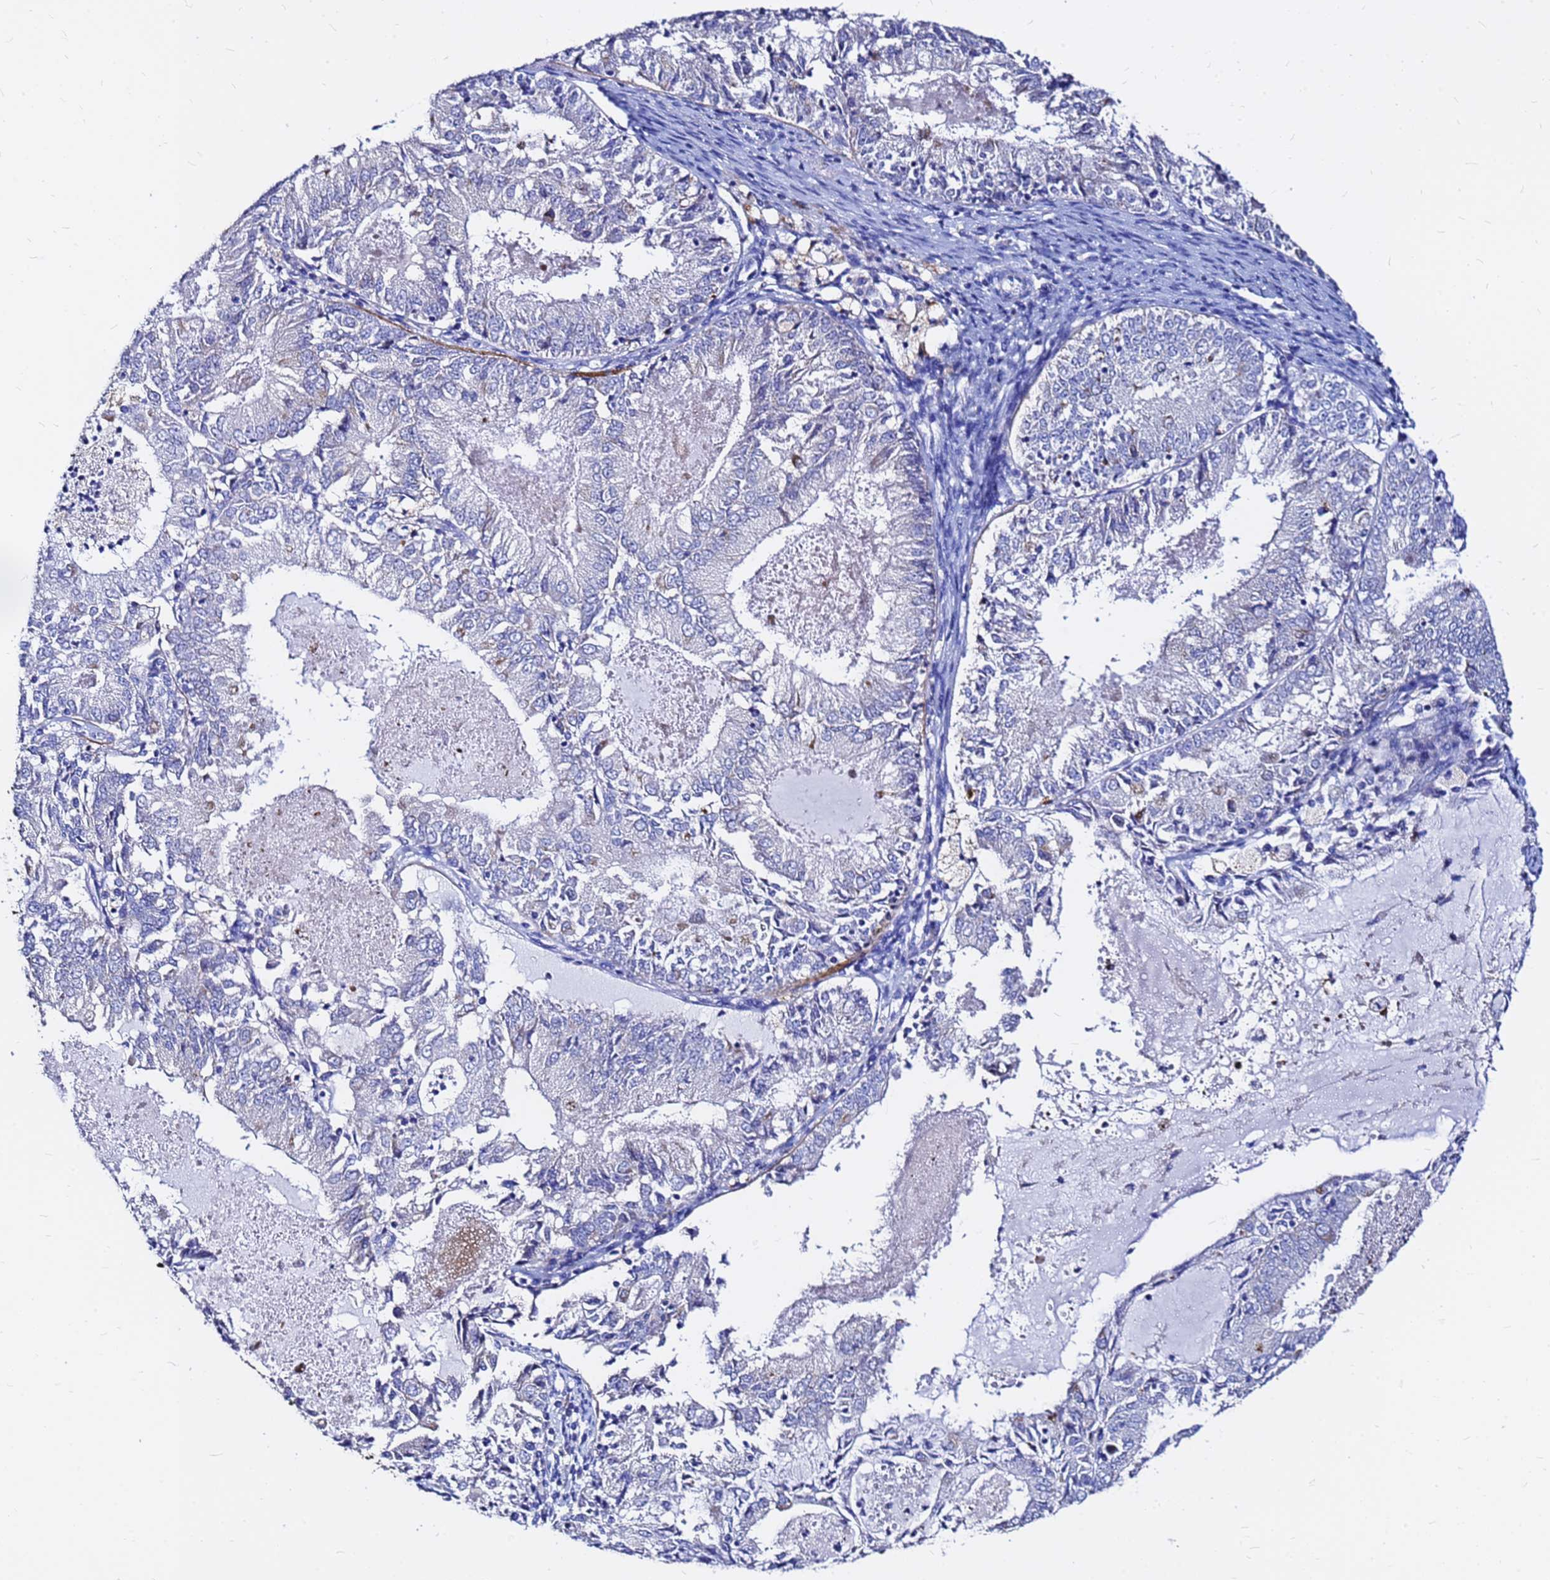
{"staining": {"intensity": "negative", "quantity": "none", "location": "none"}, "tissue": "endometrial cancer", "cell_type": "Tumor cells", "image_type": "cancer", "snomed": [{"axis": "morphology", "description": "Adenocarcinoma, NOS"}, {"axis": "topography", "description": "Endometrium"}], "caption": "The histopathology image exhibits no staining of tumor cells in endometrial adenocarcinoma.", "gene": "FAM183A", "patient": {"sex": "female", "age": 57}}